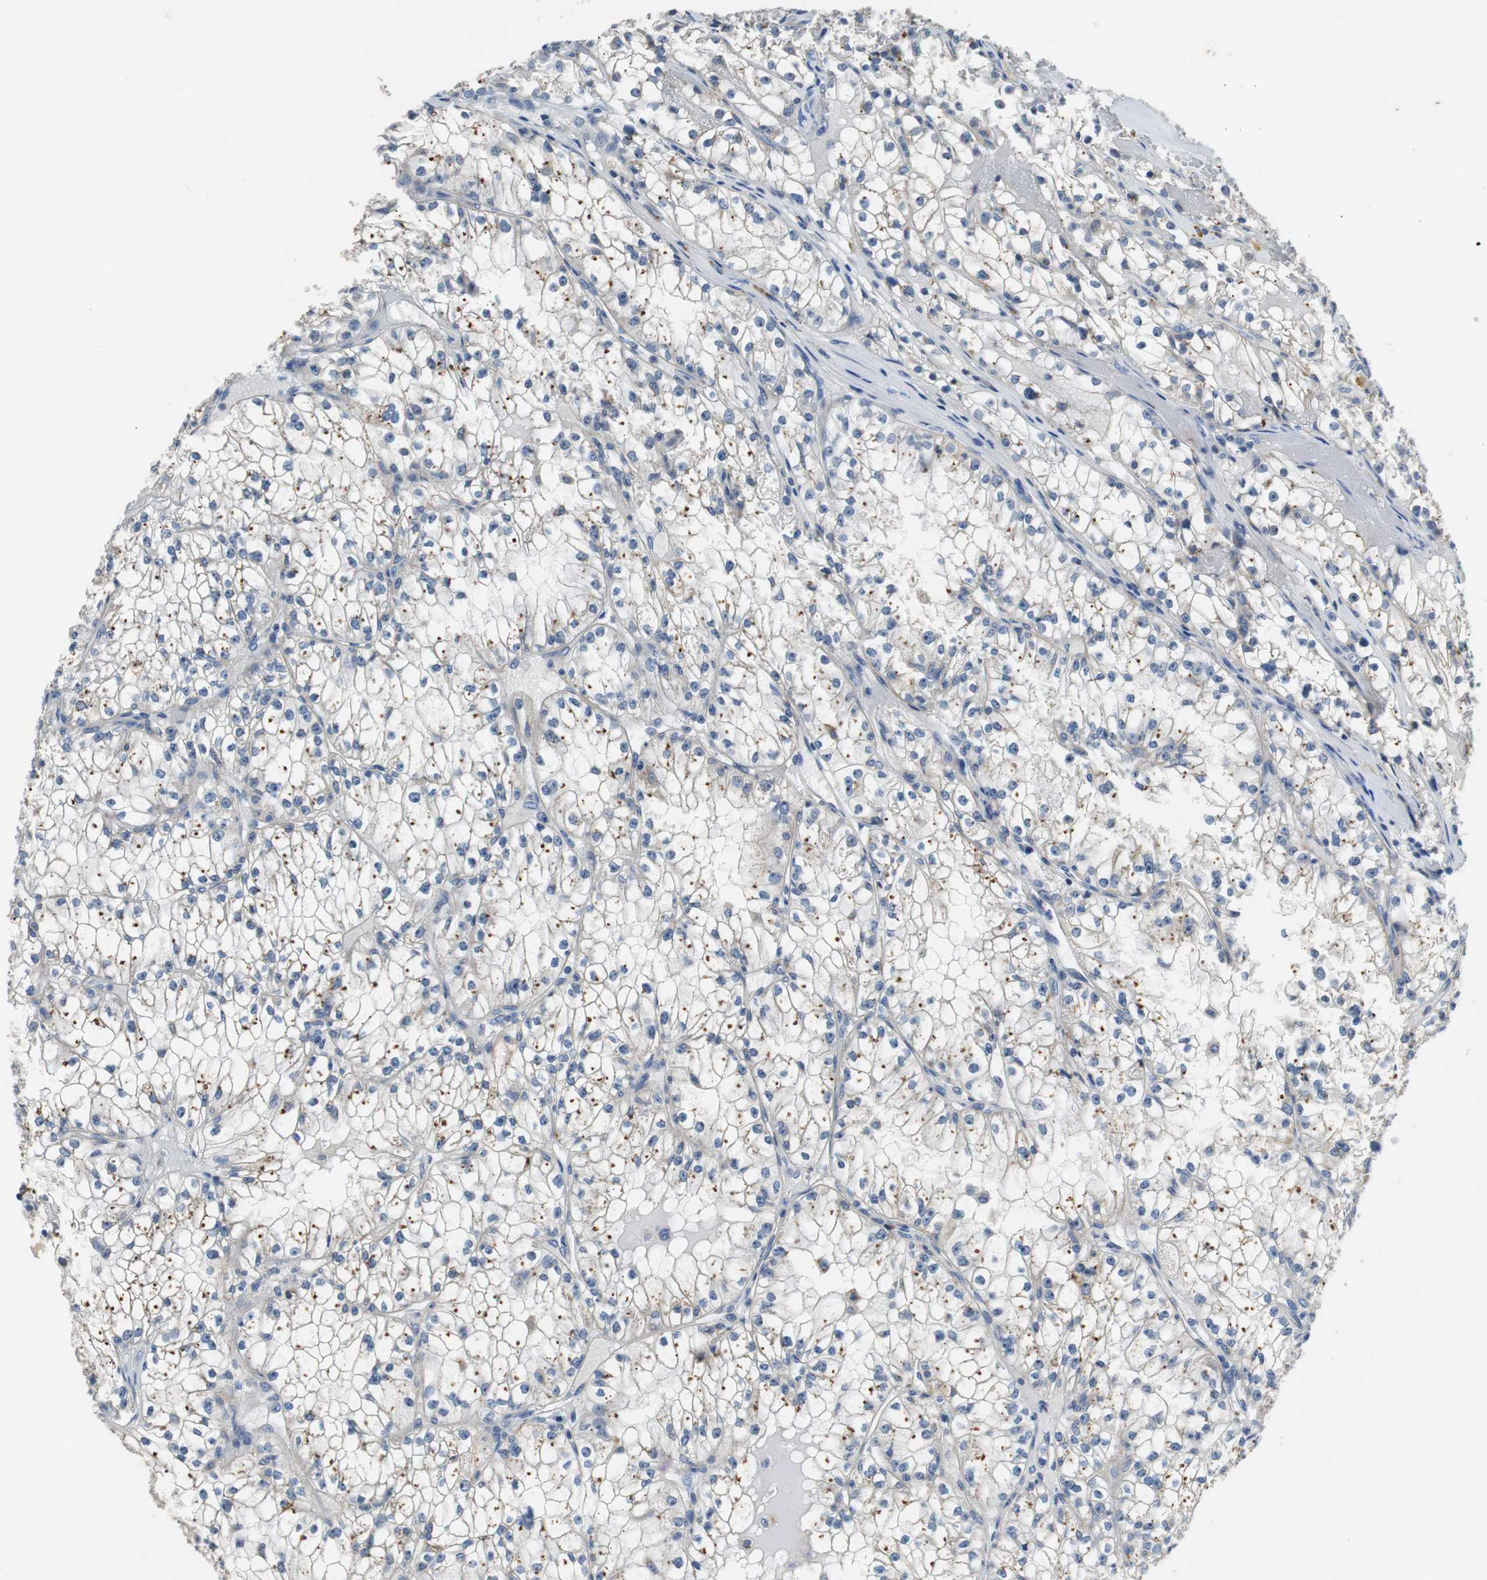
{"staining": {"intensity": "negative", "quantity": "none", "location": "none"}, "tissue": "renal cancer", "cell_type": "Tumor cells", "image_type": "cancer", "snomed": [{"axis": "morphology", "description": "Adenocarcinoma, NOS"}, {"axis": "topography", "description": "Kidney"}], "caption": "This is a image of immunohistochemistry (IHC) staining of renal adenocarcinoma, which shows no staining in tumor cells.", "gene": "NLGN1", "patient": {"sex": "male", "age": 56}}